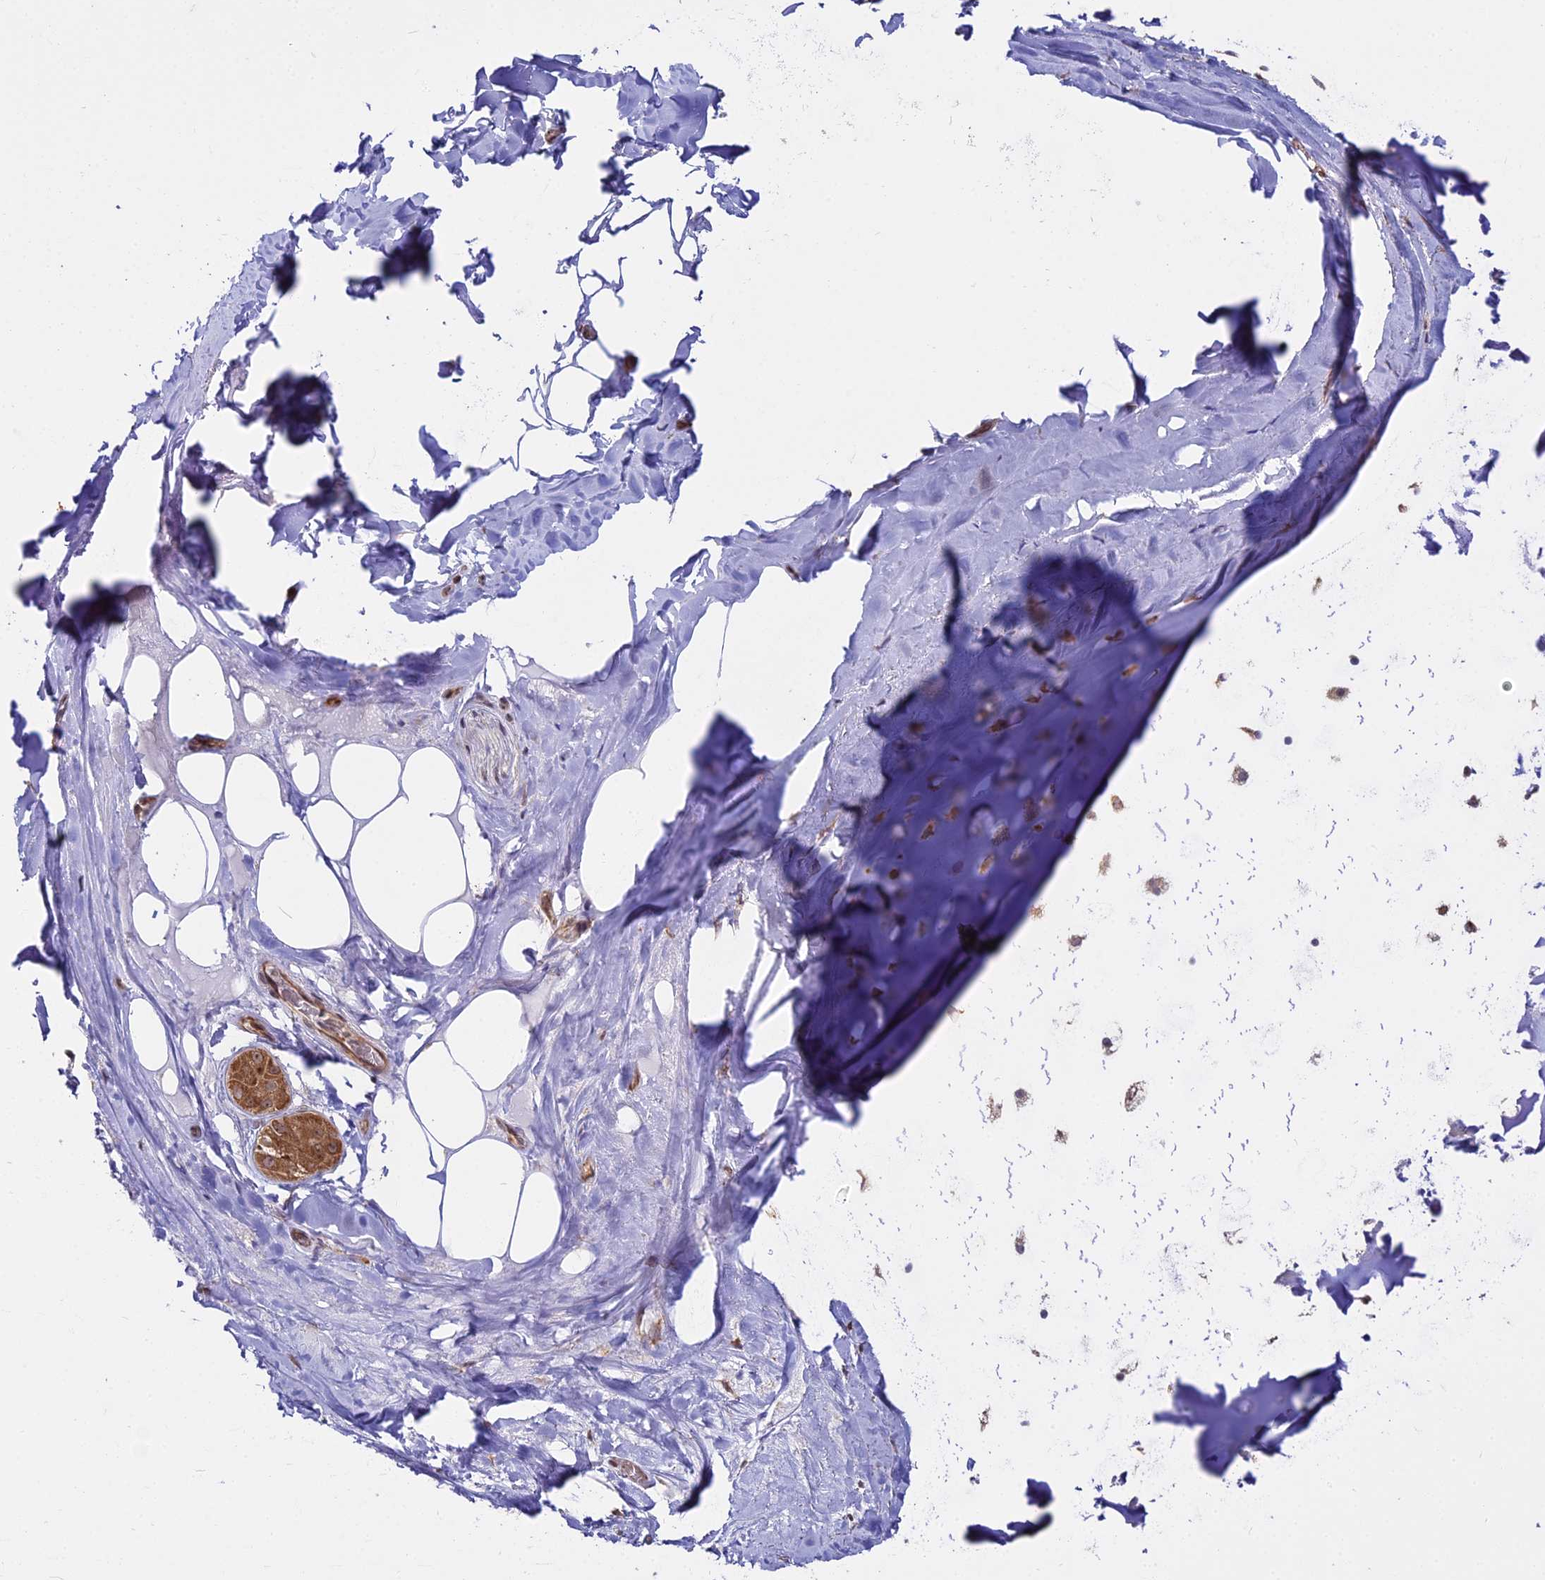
{"staining": {"intensity": "moderate", "quantity": "25%-75%", "location": "cytoplasmic/membranous"}, "tissue": "adipose tissue", "cell_type": "Adipocytes", "image_type": "normal", "snomed": [{"axis": "morphology", "description": "Normal tissue, NOS"}, {"axis": "topography", "description": "Cartilage tissue"}], "caption": "Adipocytes show medium levels of moderate cytoplasmic/membranous staining in approximately 25%-75% of cells in benign human adipose tissue.", "gene": "RPL26", "patient": {"sex": "male", "age": 66}}